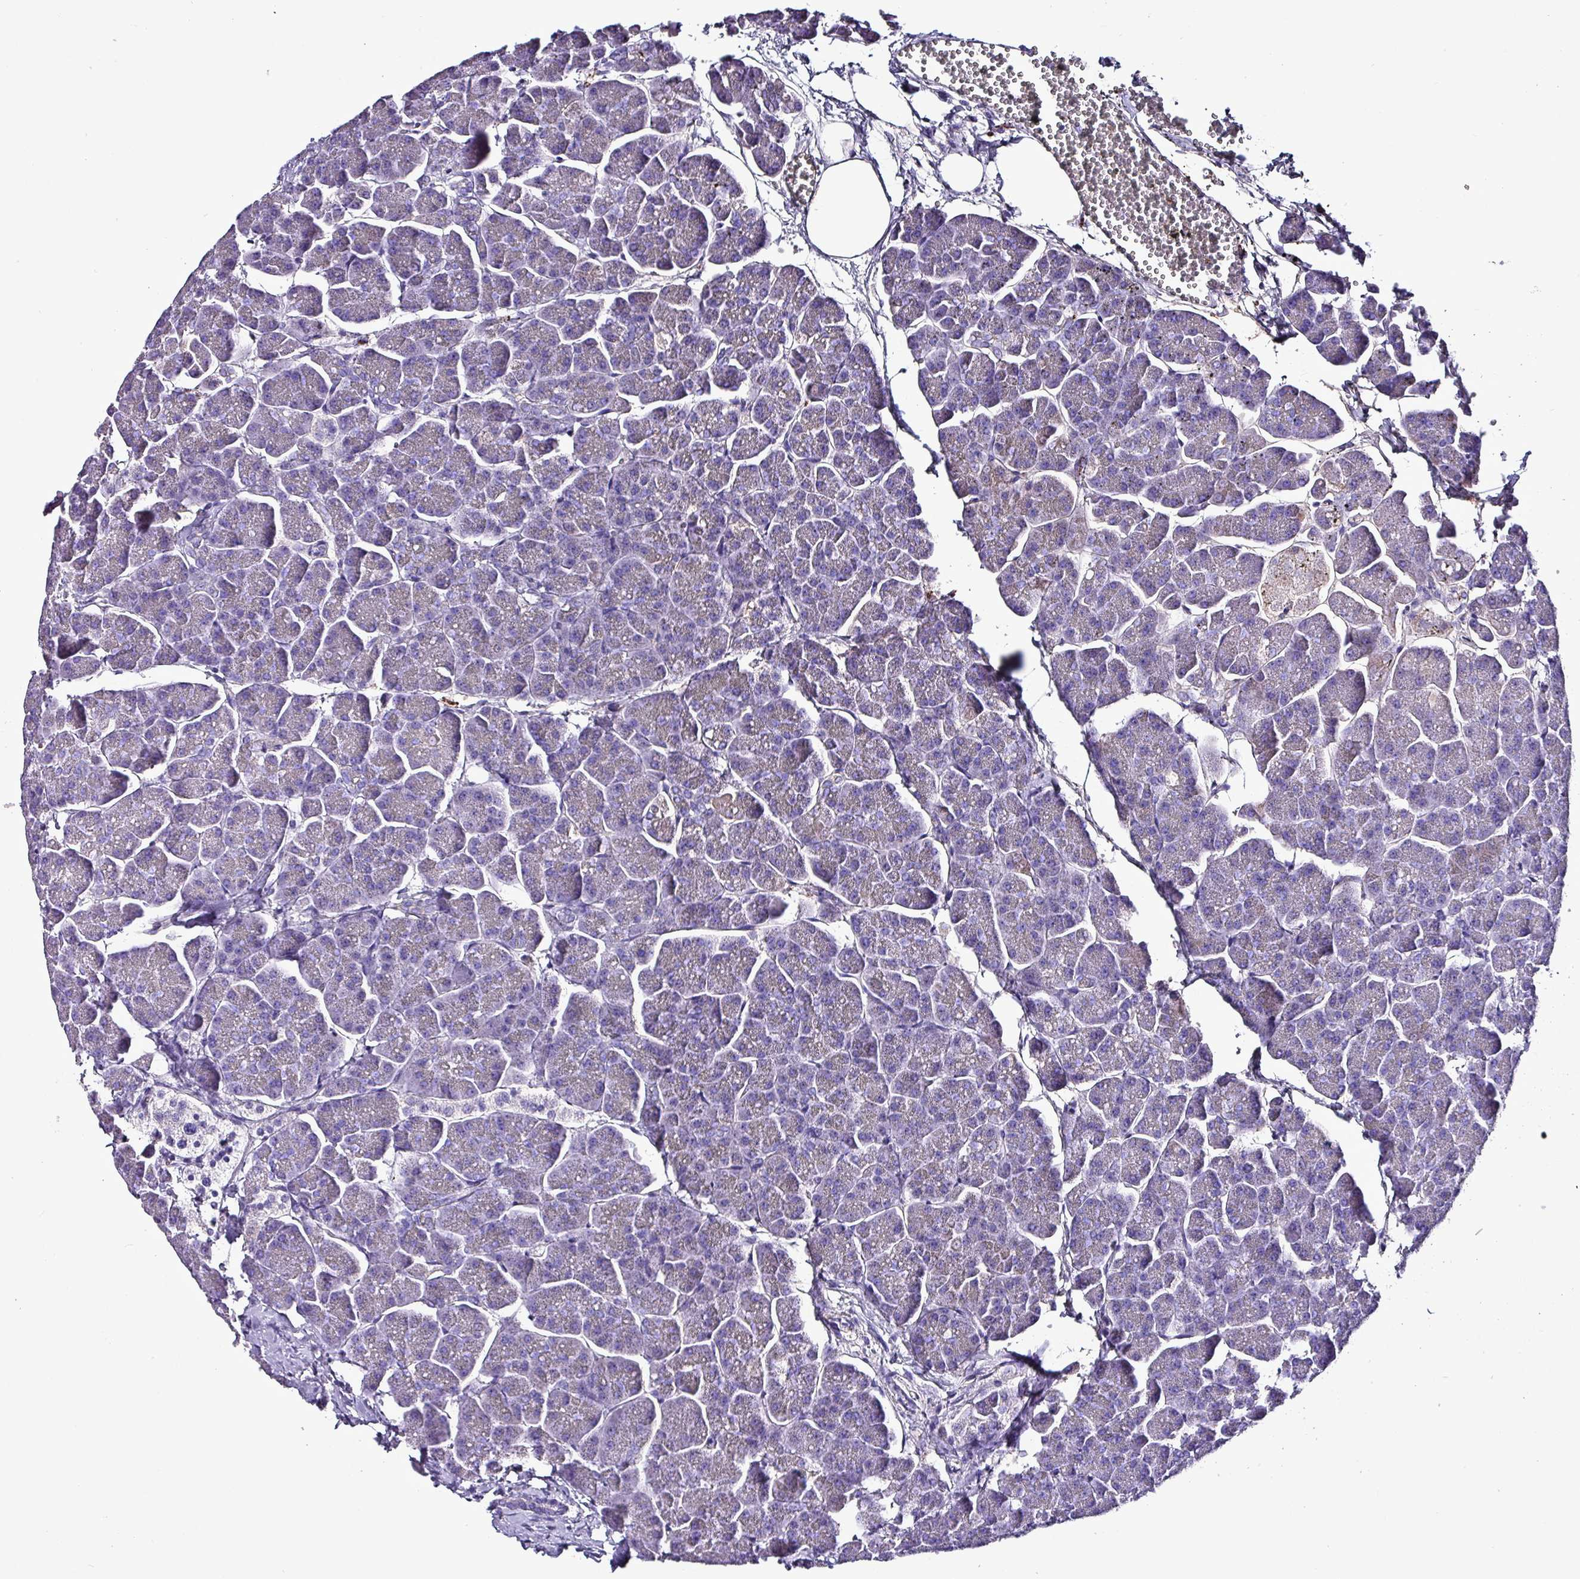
{"staining": {"intensity": "strong", "quantity": "<25%", "location": "cytoplasmic/membranous"}, "tissue": "pancreas", "cell_type": "Exocrine glandular cells", "image_type": "normal", "snomed": [{"axis": "morphology", "description": "Normal tissue, NOS"}, {"axis": "topography", "description": "Pancreas"}, {"axis": "topography", "description": "Peripheral nerve tissue"}], "caption": "This image shows immunohistochemistry staining of unremarkable pancreas, with medium strong cytoplasmic/membranous staining in approximately <25% of exocrine glandular cells.", "gene": "HPR", "patient": {"sex": "male", "age": 54}}